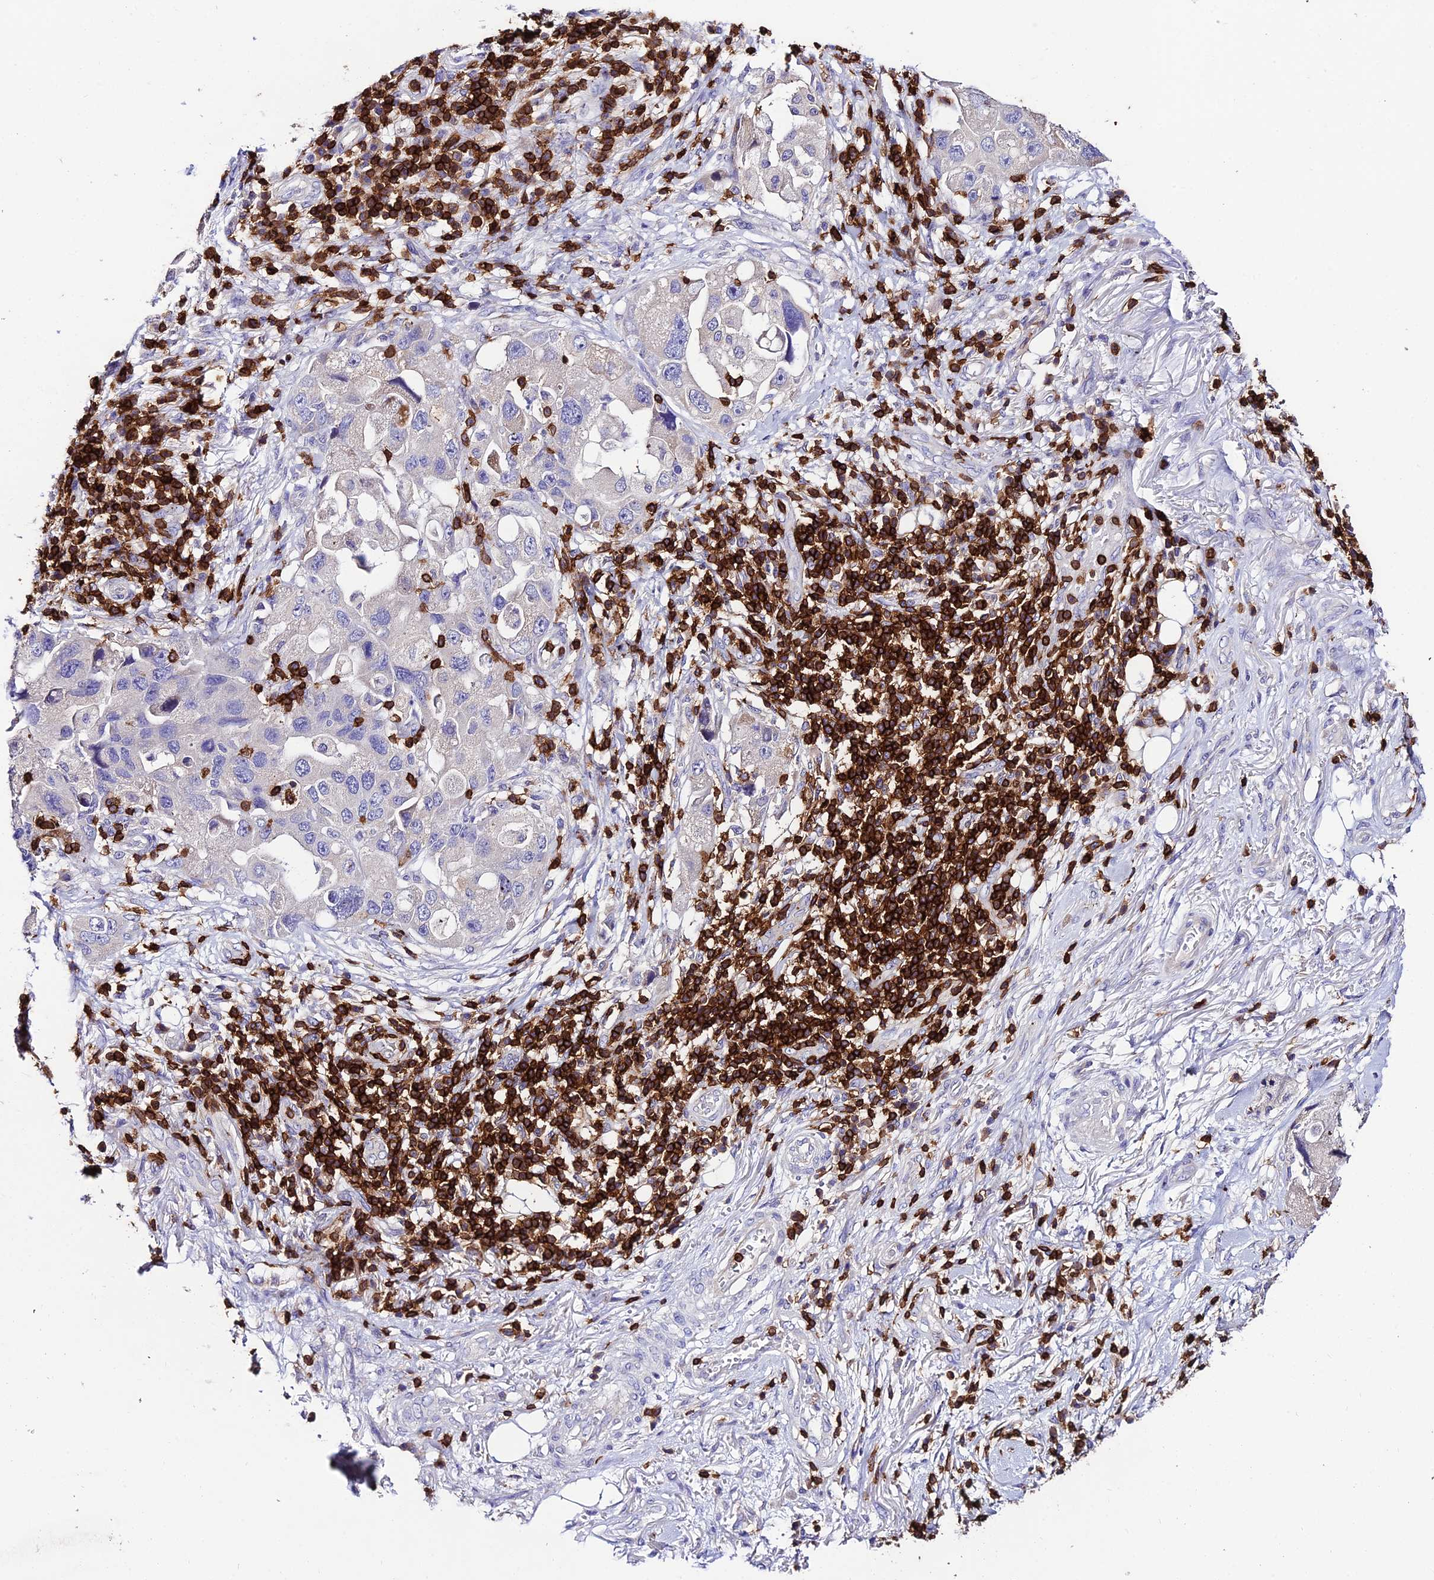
{"staining": {"intensity": "negative", "quantity": "none", "location": "none"}, "tissue": "lung cancer", "cell_type": "Tumor cells", "image_type": "cancer", "snomed": [{"axis": "morphology", "description": "Adenocarcinoma, NOS"}, {"axis": "topography", "description": "Lung"}], "caption": "Immunohistochemistry of lung adenocarcinoma displays no staining in tumor cells.", "gene": "PTPRCAP", "patient": {"sex": "female", "age": 54}}